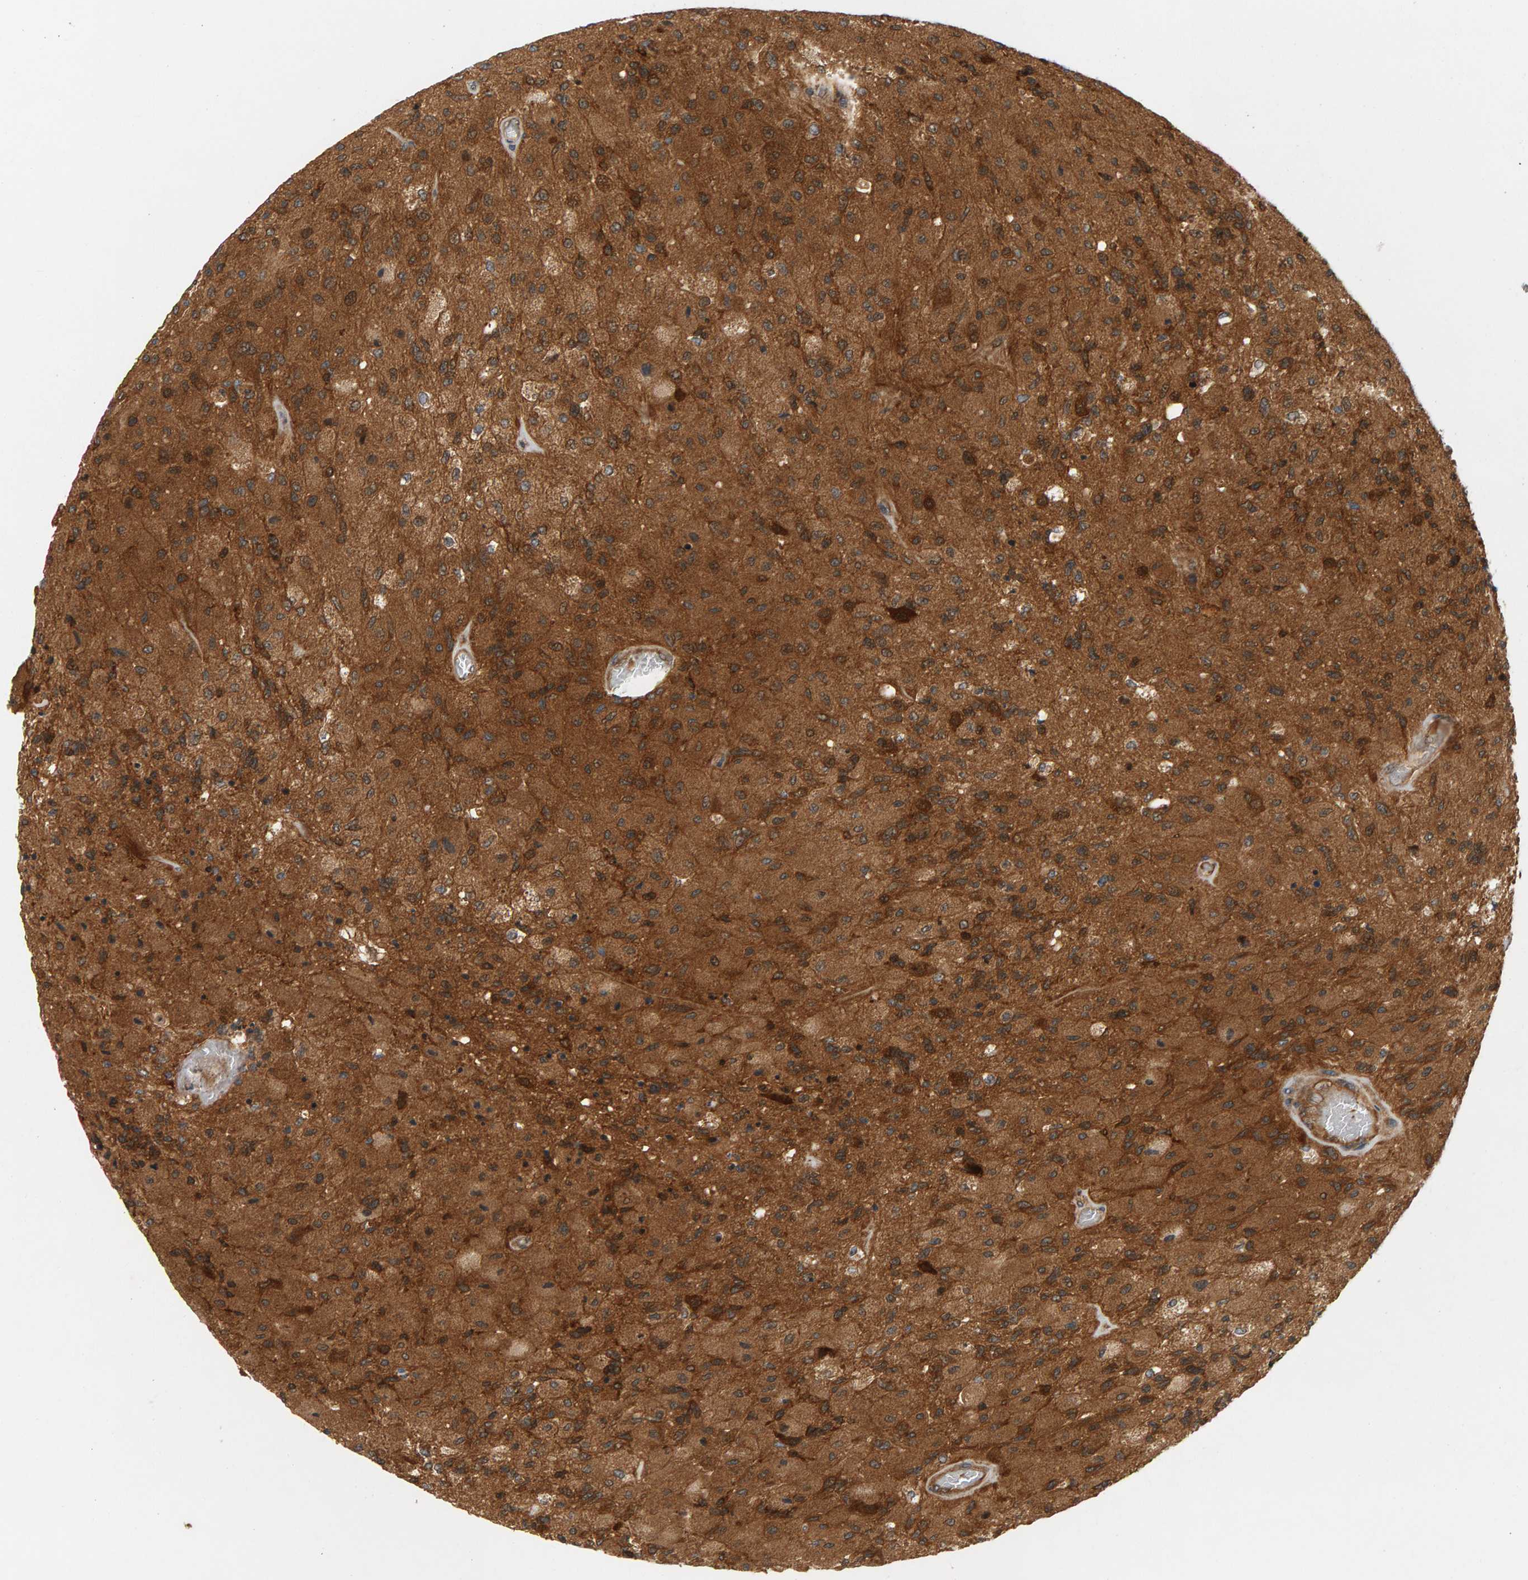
{"staining": {"intensity": "strong", "quantity": ">75%", "location": "cytoplasmic/membranous"}, "tissue": "glioma", "cell_type": "Tumor cells", "image_type": "cancer", "snomed": [{"axis": "morphology", "description": "Normal tissue, NOS"}, {"axis": "morphology", "description": "Glioma, malignant, High grade"}, {"axis": "topography", "description": "Cerebral cortex"}], "caption": "High-grade glioma (malignant) stained with IHC demonstrates strong cytoplasmic/membranous staining in approximately >75% of tumor cells.", "gene": "BAHCC1", "patient": {"sex": "male", "age": 77}}